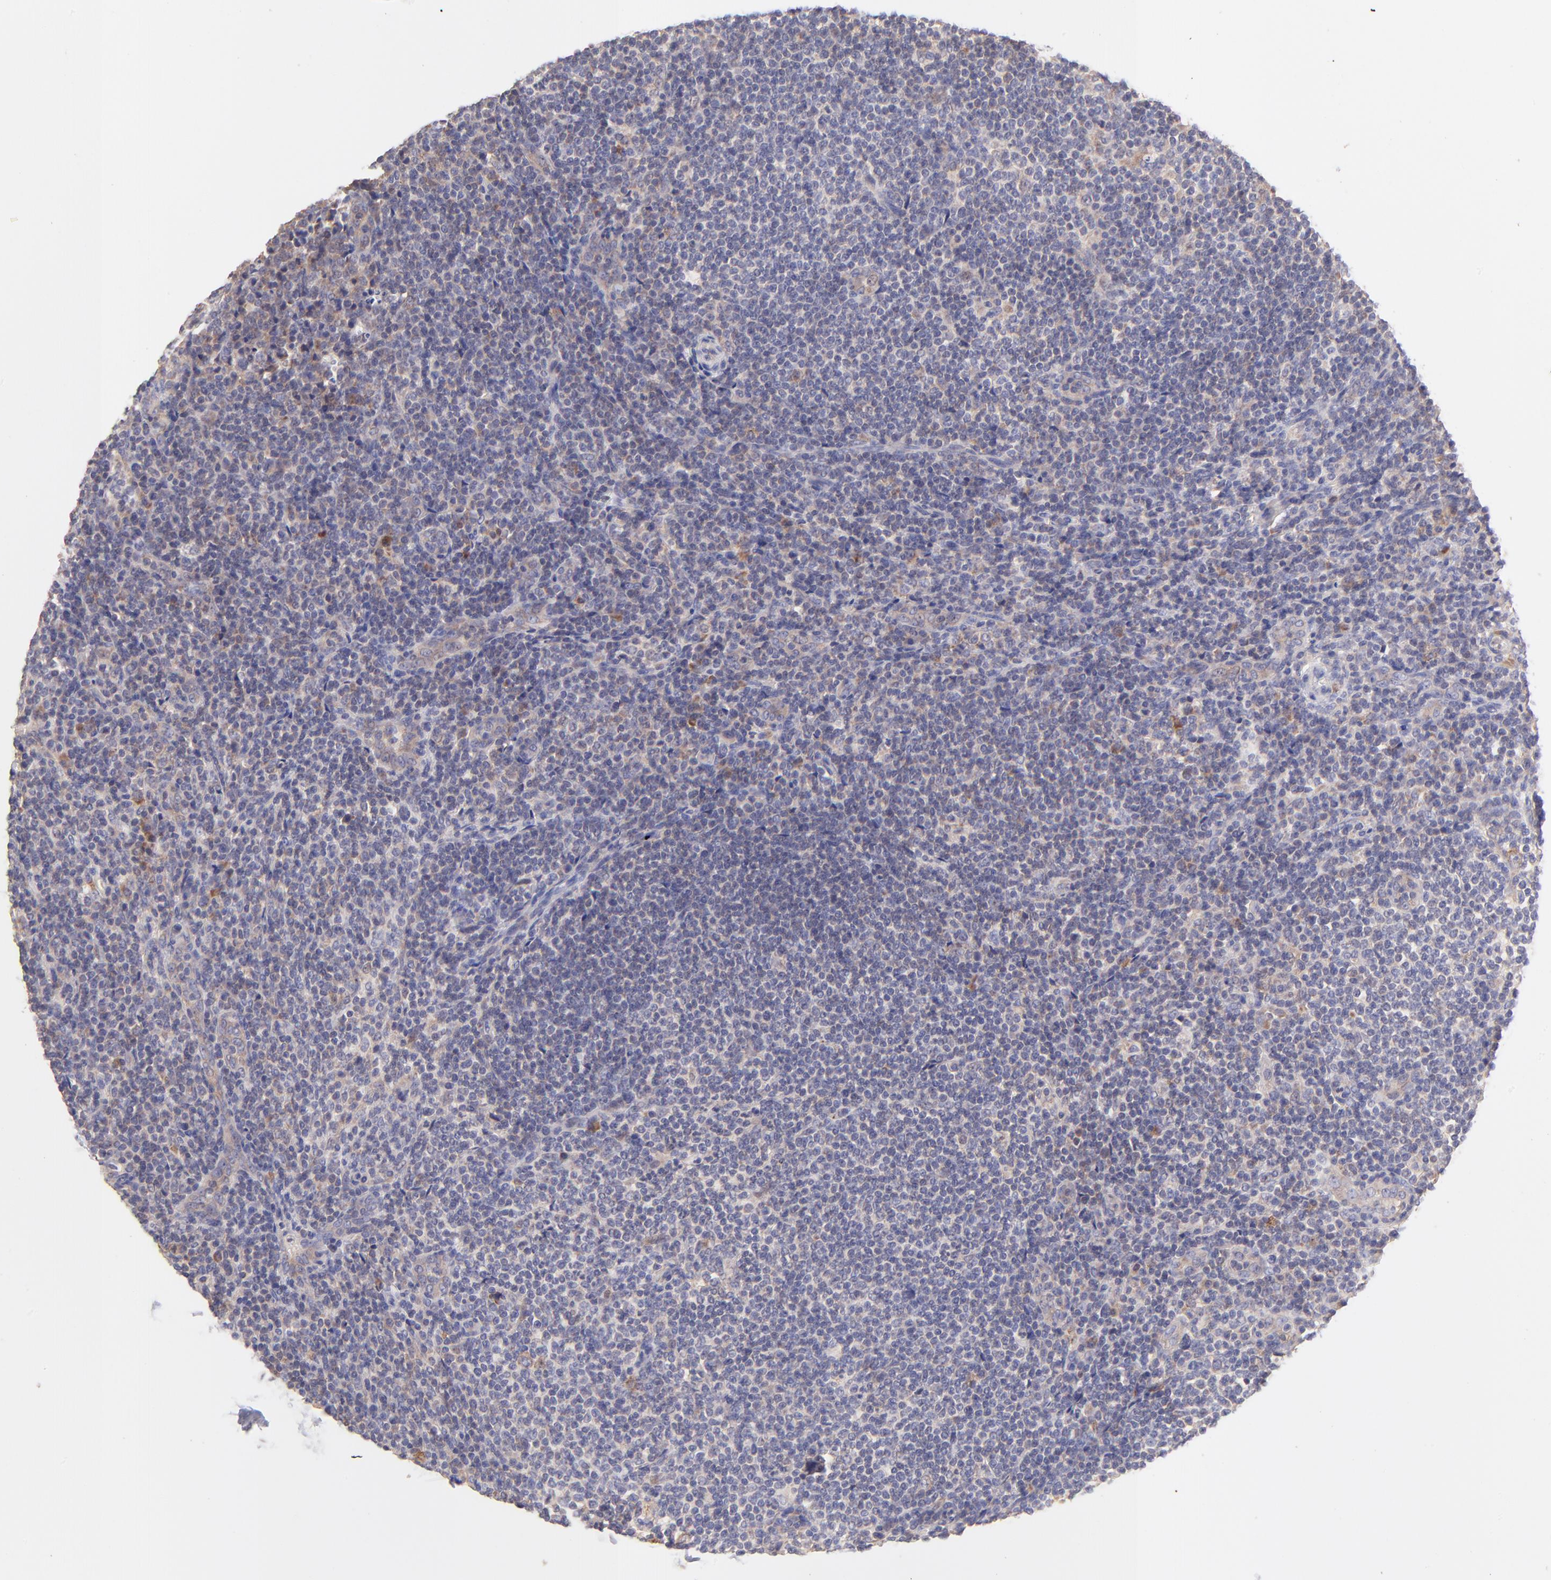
{"staining": {"intensity": "negative", "quantity": "none", "location": "none"}, "tissue": "lymphoma", "cell_type": "Tumor cells", "image_type": "cancer", "snomed": [{"axis": "morphology", "description": "Malignant lymphoma, non-Hodgkin's type, Low grade"}, {"axis": "topography", "description": "Lymph node"}], "caption": "An immunohistochemistry photomicrograph of malignant lymphoma, non-Hodgkin's type (low-grade) is shown. There is no staining in tumor cells of malignant lymphoma, non-Hodgkin's type (low-grade). Brightfield microscopy of immunohistochemistry stained with DAB (brown) and hematoxylin (blue), captured at high magnification.", "gene": "RPL11", "patient": {"sex": "female", "age": 76}}